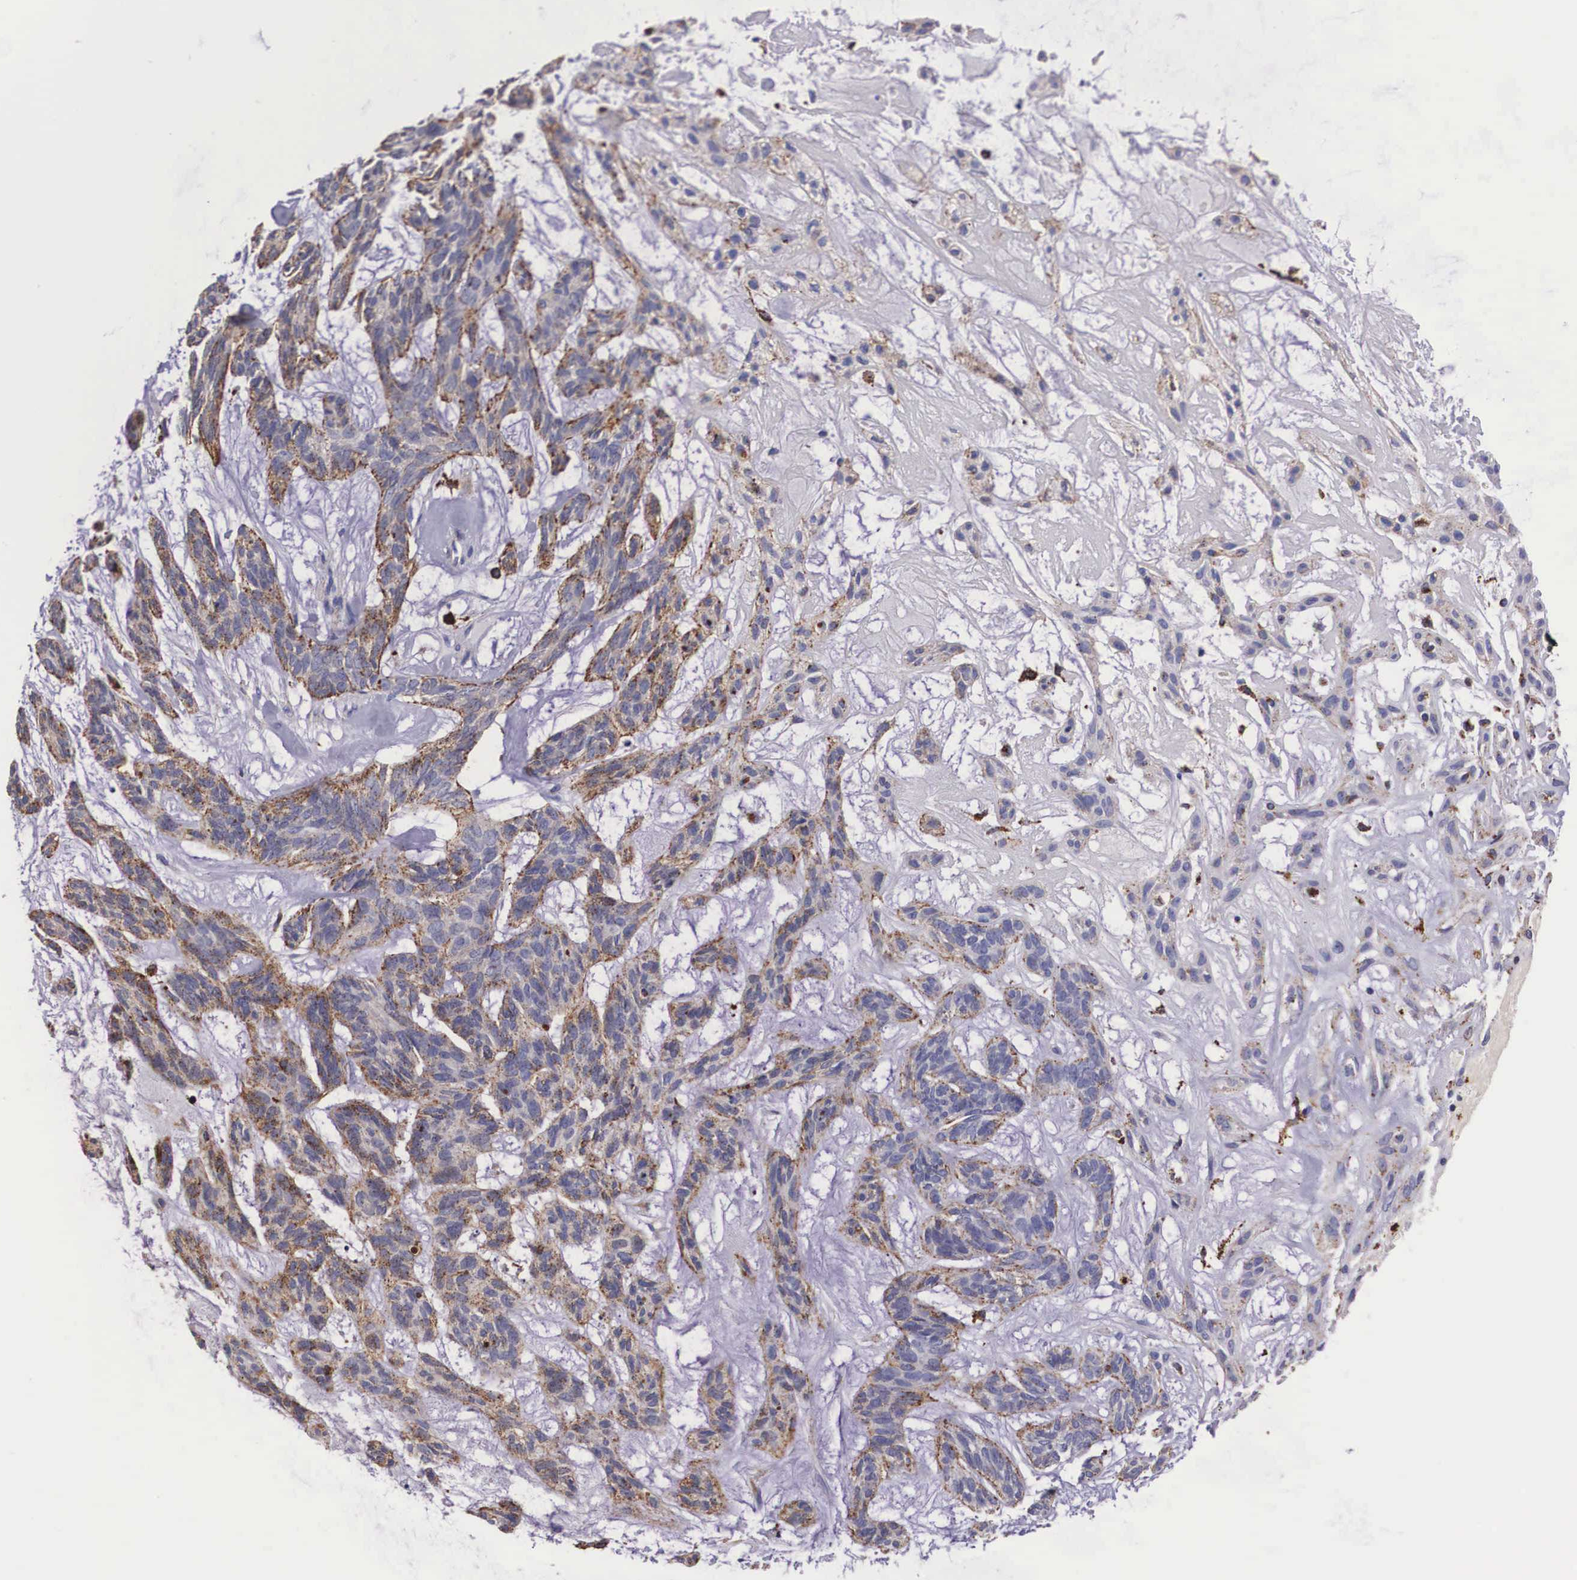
{"staining": {"intensity": "moderate", "quantity": "25%-75%", "location": "cytoplasmic/membranous"}, "tissue": "skin cancer", "cell_type": "Tumor cells", "image_type": "cancer", "snomed": [{"axis": "morphology", "description": "Basal cell carcinoma"}, {"axis": "topography", "description": "Skin"}], "caption": "Tumor cells exhibit moderate cytoplasmic/membranous positivity in approximately 25%-75% of cells in skin cancer (basal cell carcinoma).", "gene": "NAGA", "patient": {"sex": "male", "age": 75}}